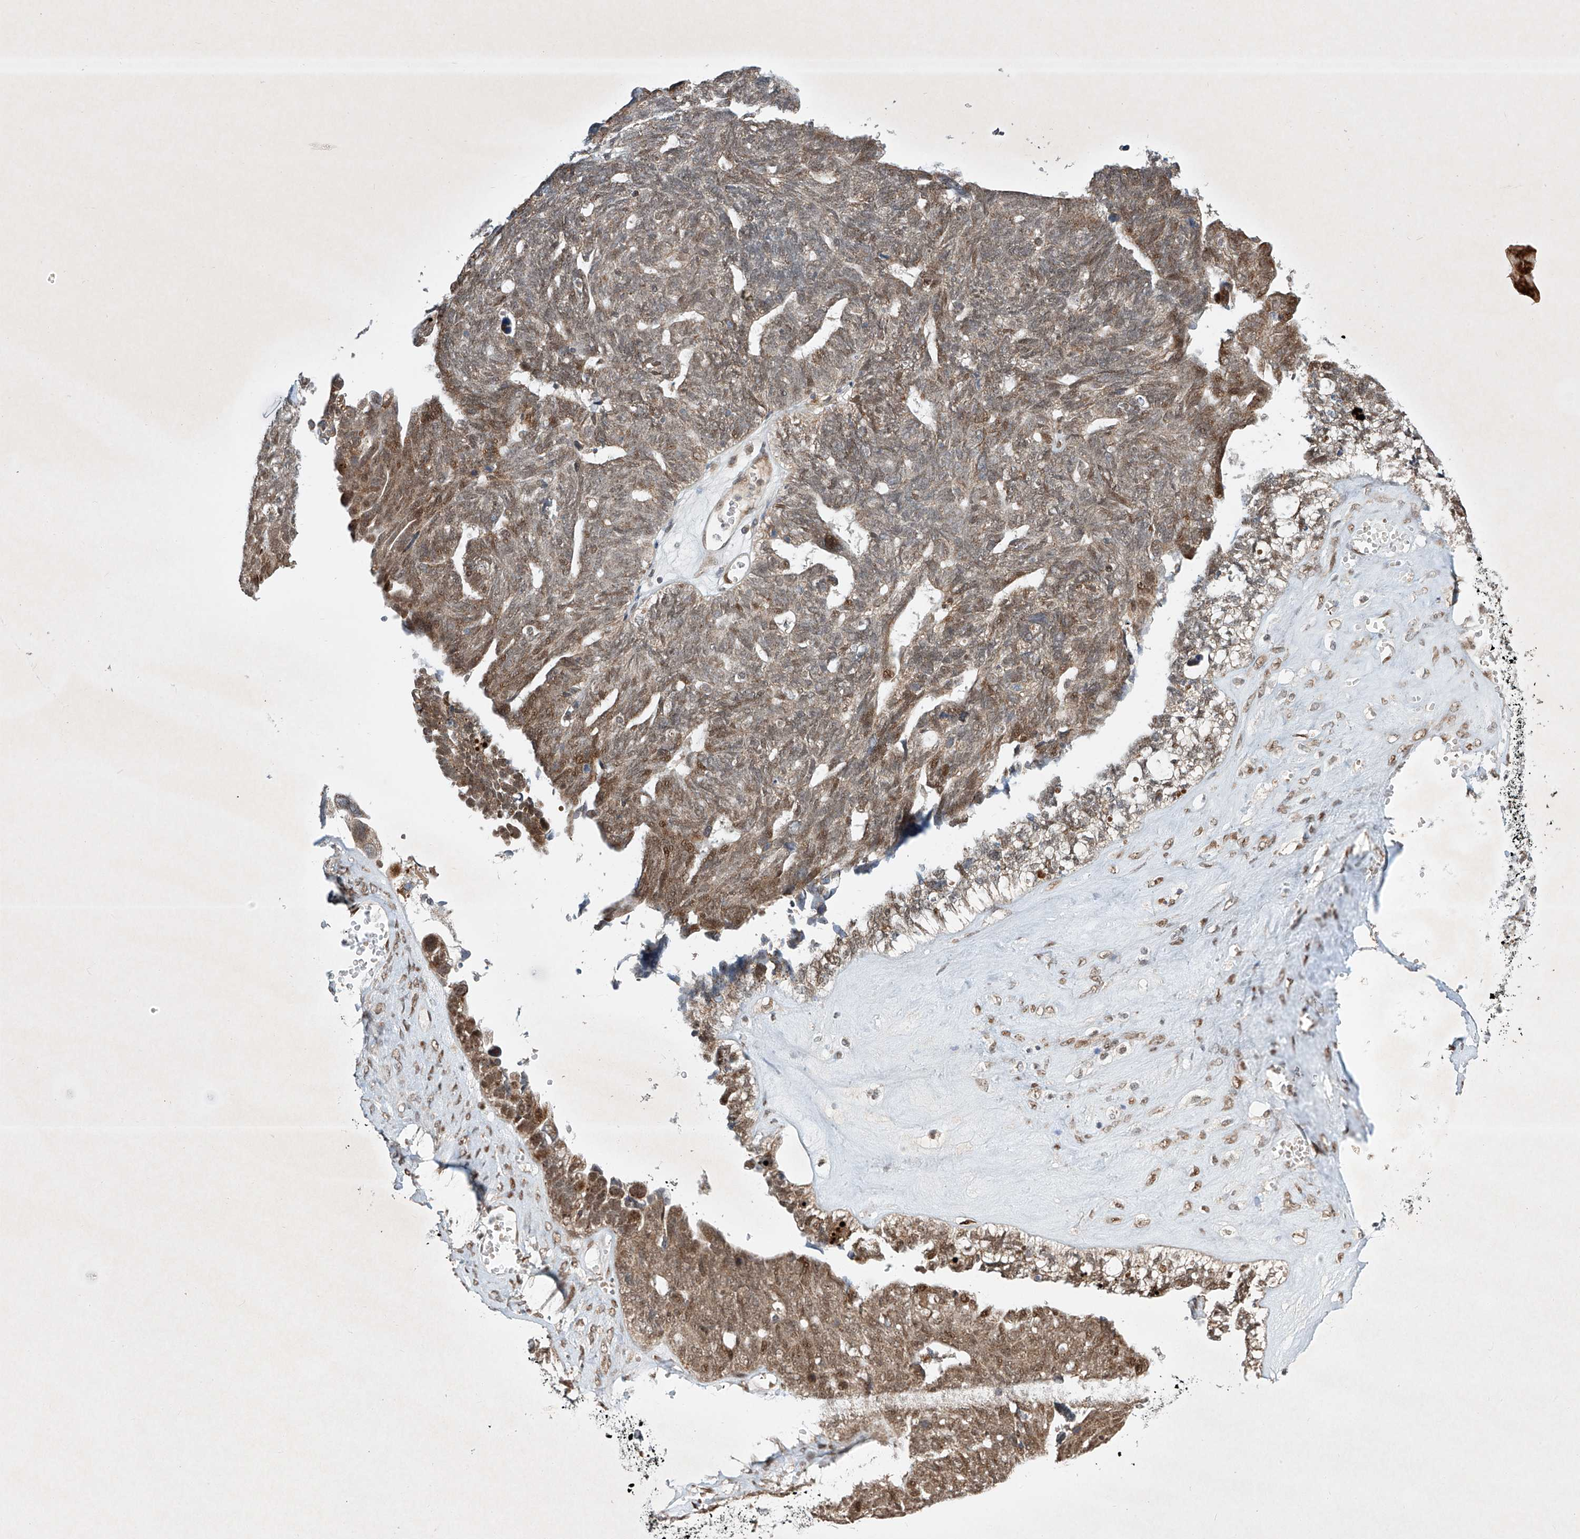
{"staining": {"intensity": "moderate", "quantity": ">75%", "location": "cytoplasmic/membranous"}, "tissue": "ovarian cancer", "cell_type": "Tumor cells", "image_type": "cancer", "snomed": [{"axis": "morphology", "description": "Cystadenocarcinoma, serous, NOS"}, {"axis": "topography", "description": "Ovary"}], "caption": "Human ovarian cancer stained with a brown dye displays moderate cytoplasmic/membranous positive positivity in about >75% of tumor cells.", "gene": "EPG5", "patient": {"sex": "female", "age": 79}}